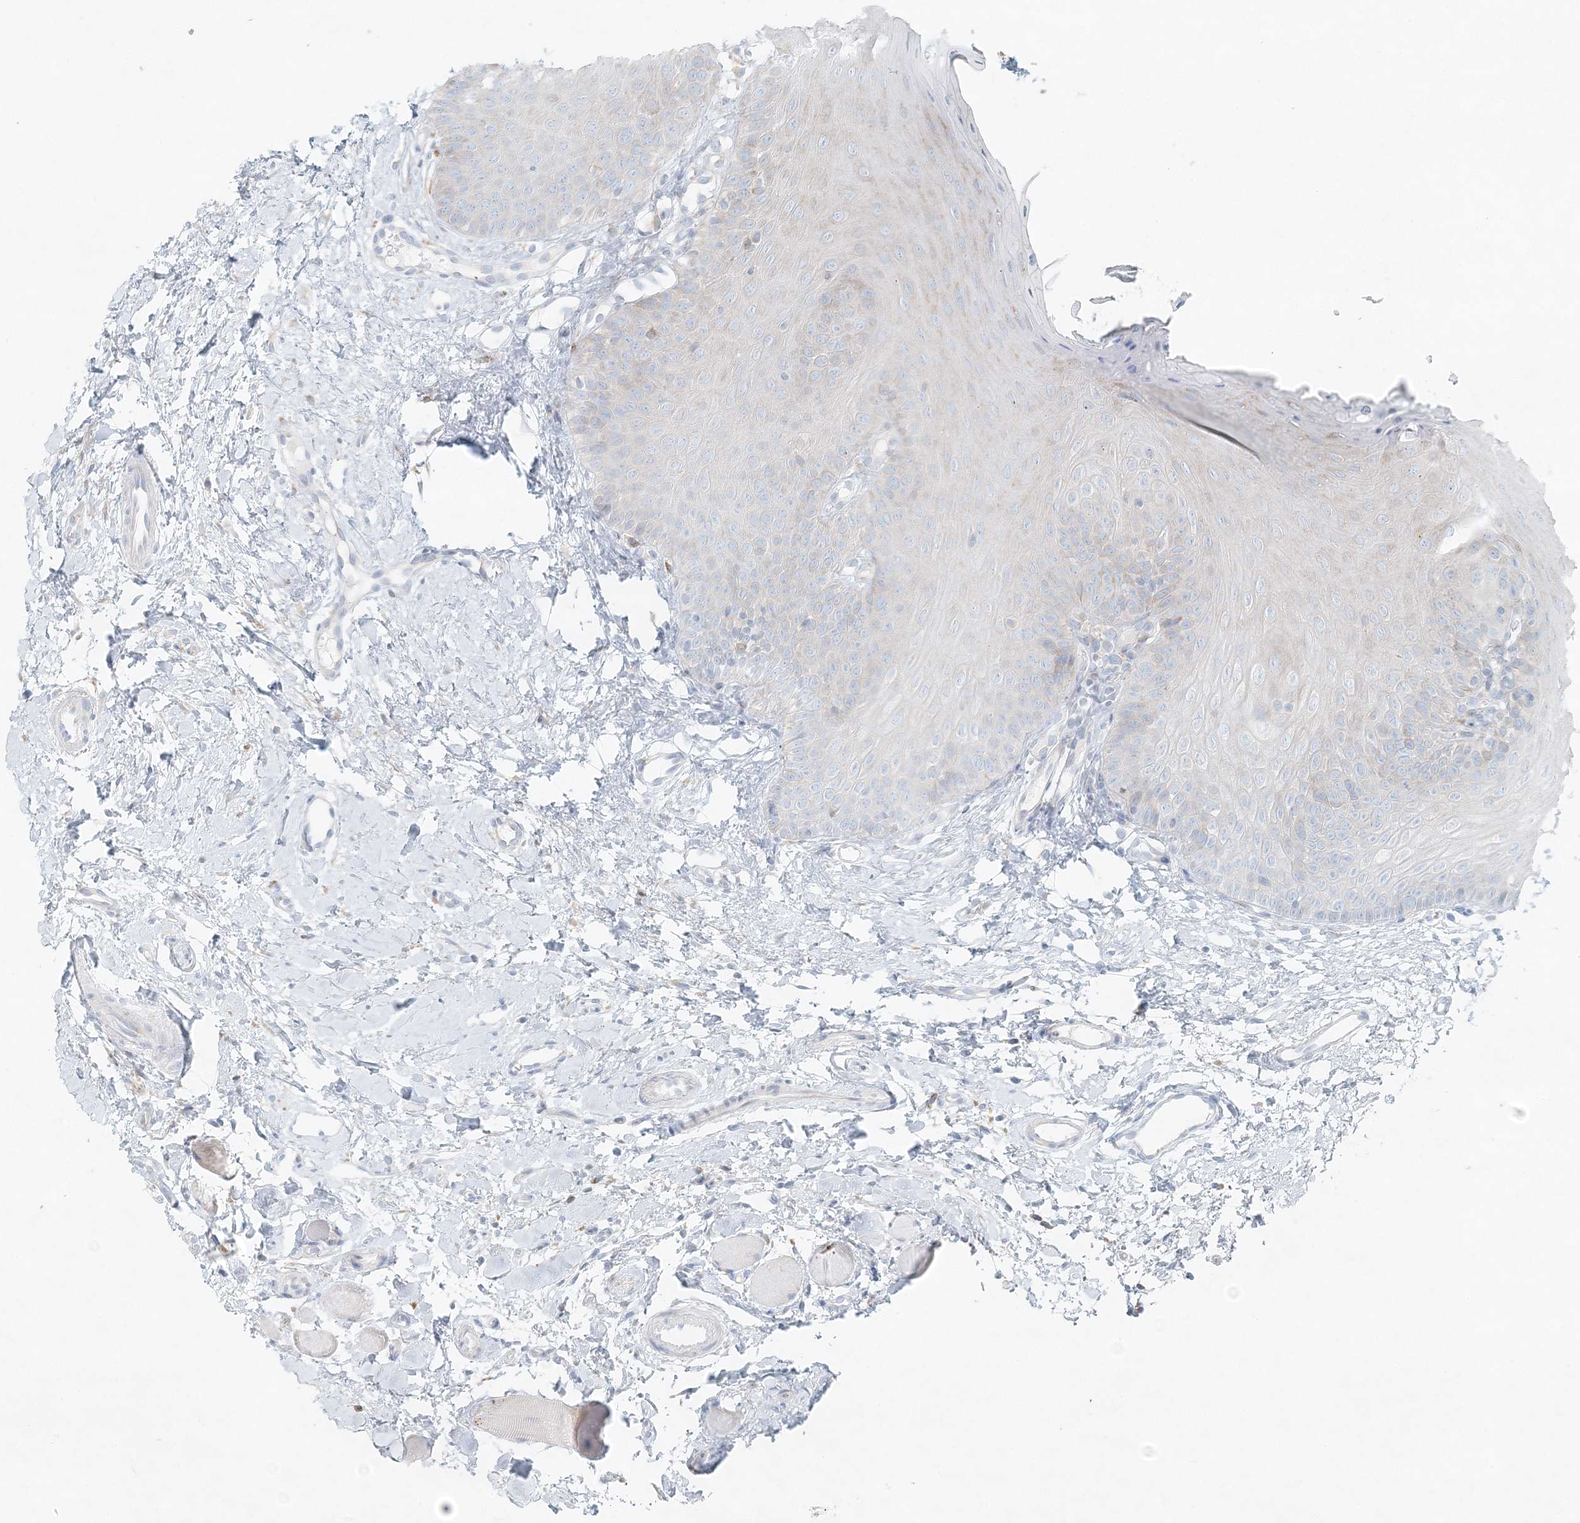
{"staining": {"intensity": "negative", "quantity": "none", "location": "none"}, "tissue": "oral mucosa", "cell_type": "Squamous epithelial cells", "image_type": "normal", "snomed": [{"axis": "morphology", "description": "Normal tissue, NOS"}, {"axis": "topography", "description": "Oral tissue"}], "caption": "The micrograph shows no significant staining in squamous epithelial cells of oral mucosa. The staining is performed using DAB brown chromogen with nuclei counter-stained in using hematoxylin.", "gene": "STK11IP", "patient": {"sex": "female", "age": 68}}